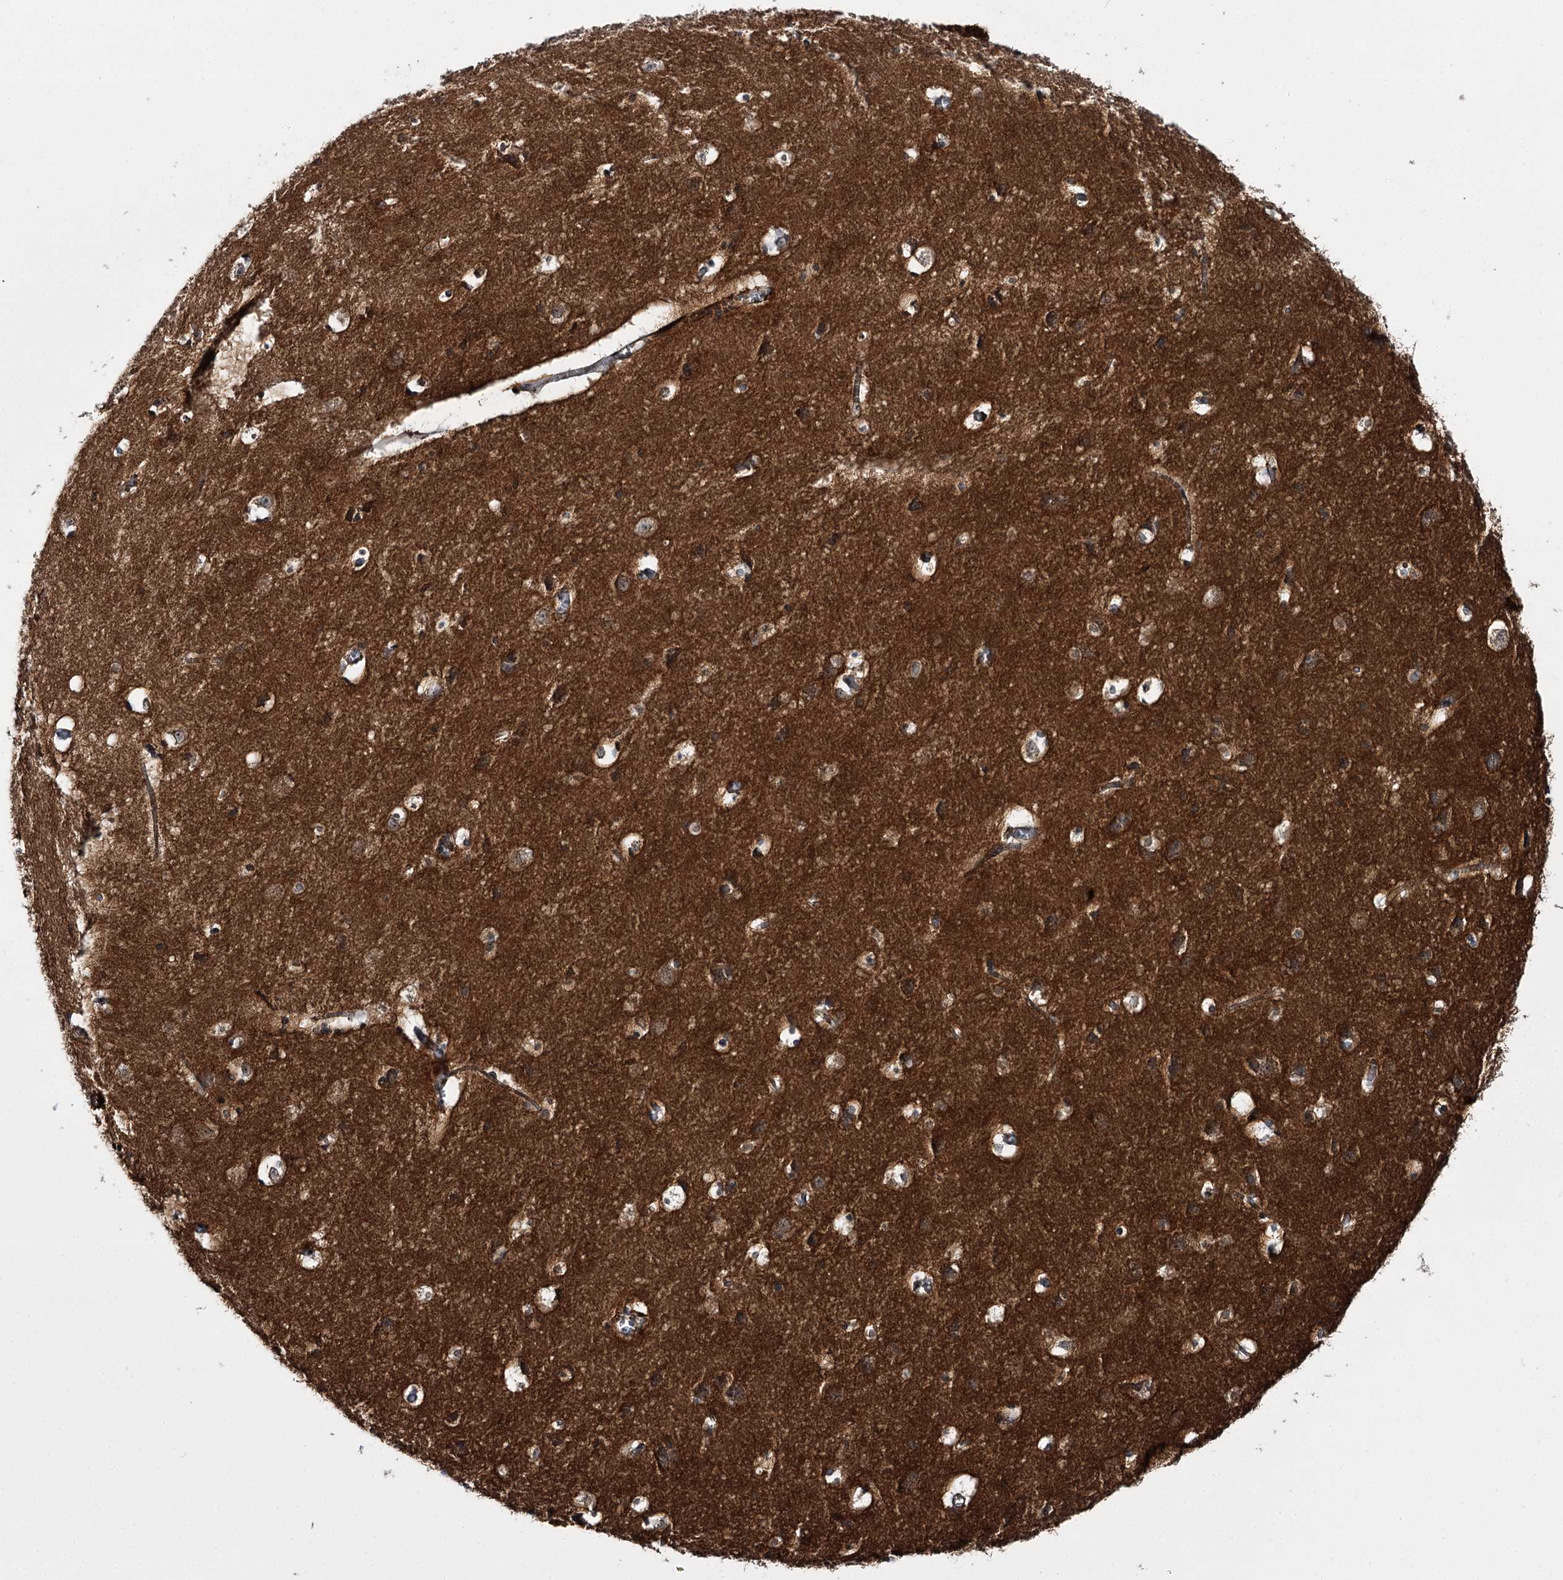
{"staining": {"intensity": "moderate", "quantity": ">75%", "location": "cytoplasmic/membranous"}, "tissue": "cerebral cortex", "cell_type": "Endothelial cells", "image_type": "normal", "snomed": [{"axis": "morphology", "description": "Normal tissue, NOS"}, {"axis": "topography", "description": "Cerebral cortex"}], "caption": "Immunohistochemistry (IHC) histopathology image of benign human cerebral cortex stained for a protein (brown), which displays medium levels of moderate cytoplasmic/membranous expression in about >75% of endothelial cells.", "gene": "C11orf80", "patient": {"sex": "male", "age": 54}}